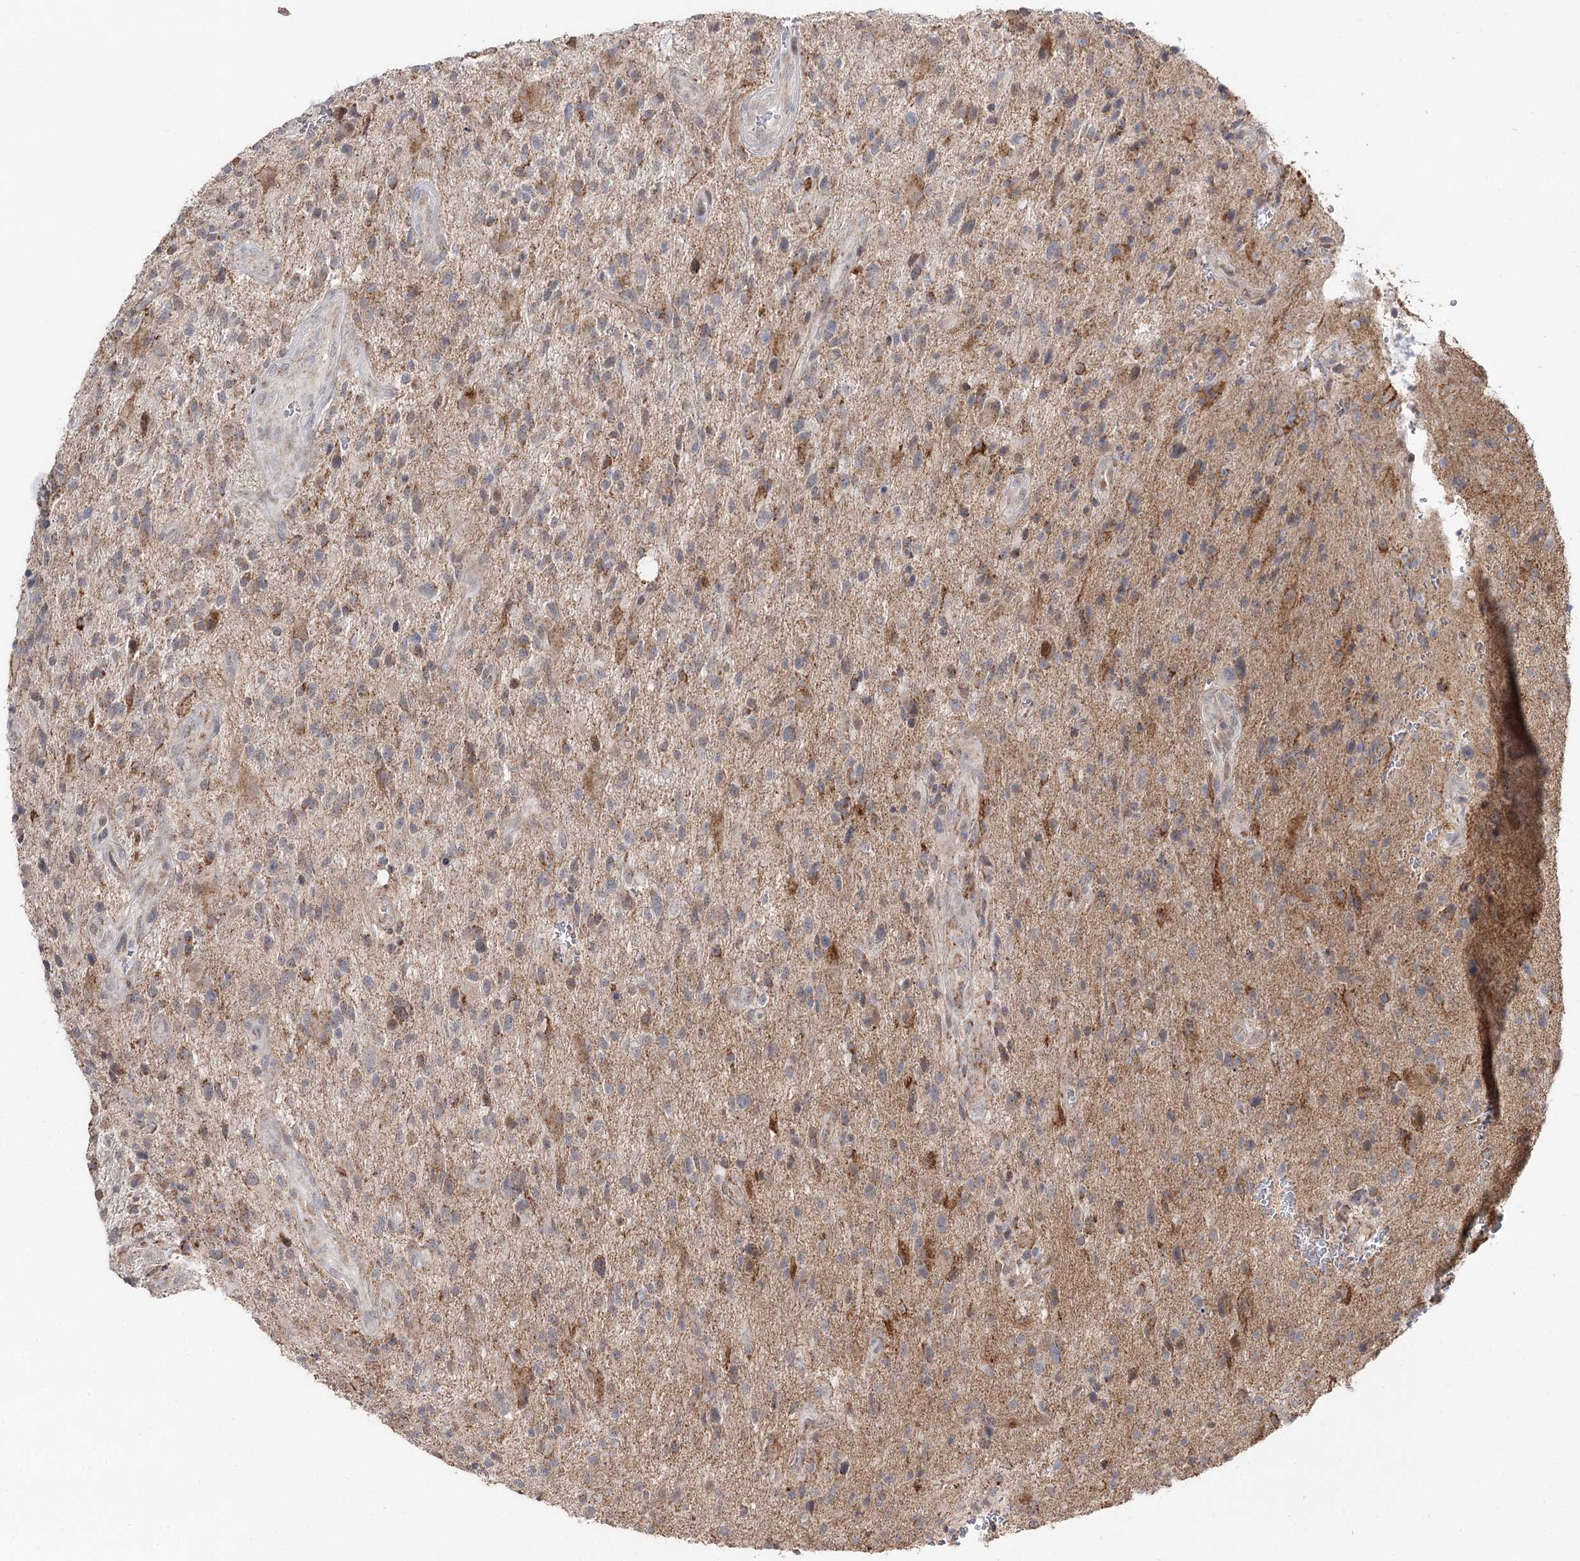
{"staining": {"intensity": "moderate", "quantity": "25%-75%", "location": "cytoplasmic/membranous"}, "tissue": "glioma", "cell_type": "Tumor cells", "image_type": "cancer", "snomed": [{"axis": "morphology", "description": "Glioma, malignant, High grade"}, {"axis": "topography", "description": "Brain"}], "caption": "Tumor cells show medium levels of moderate cytoplasmic/membranous positivity in about 25%-75% of cells in human malignant high-grade glioma.", "gene": "CBR4", "patient": {"sex": "male", "age": 47}}